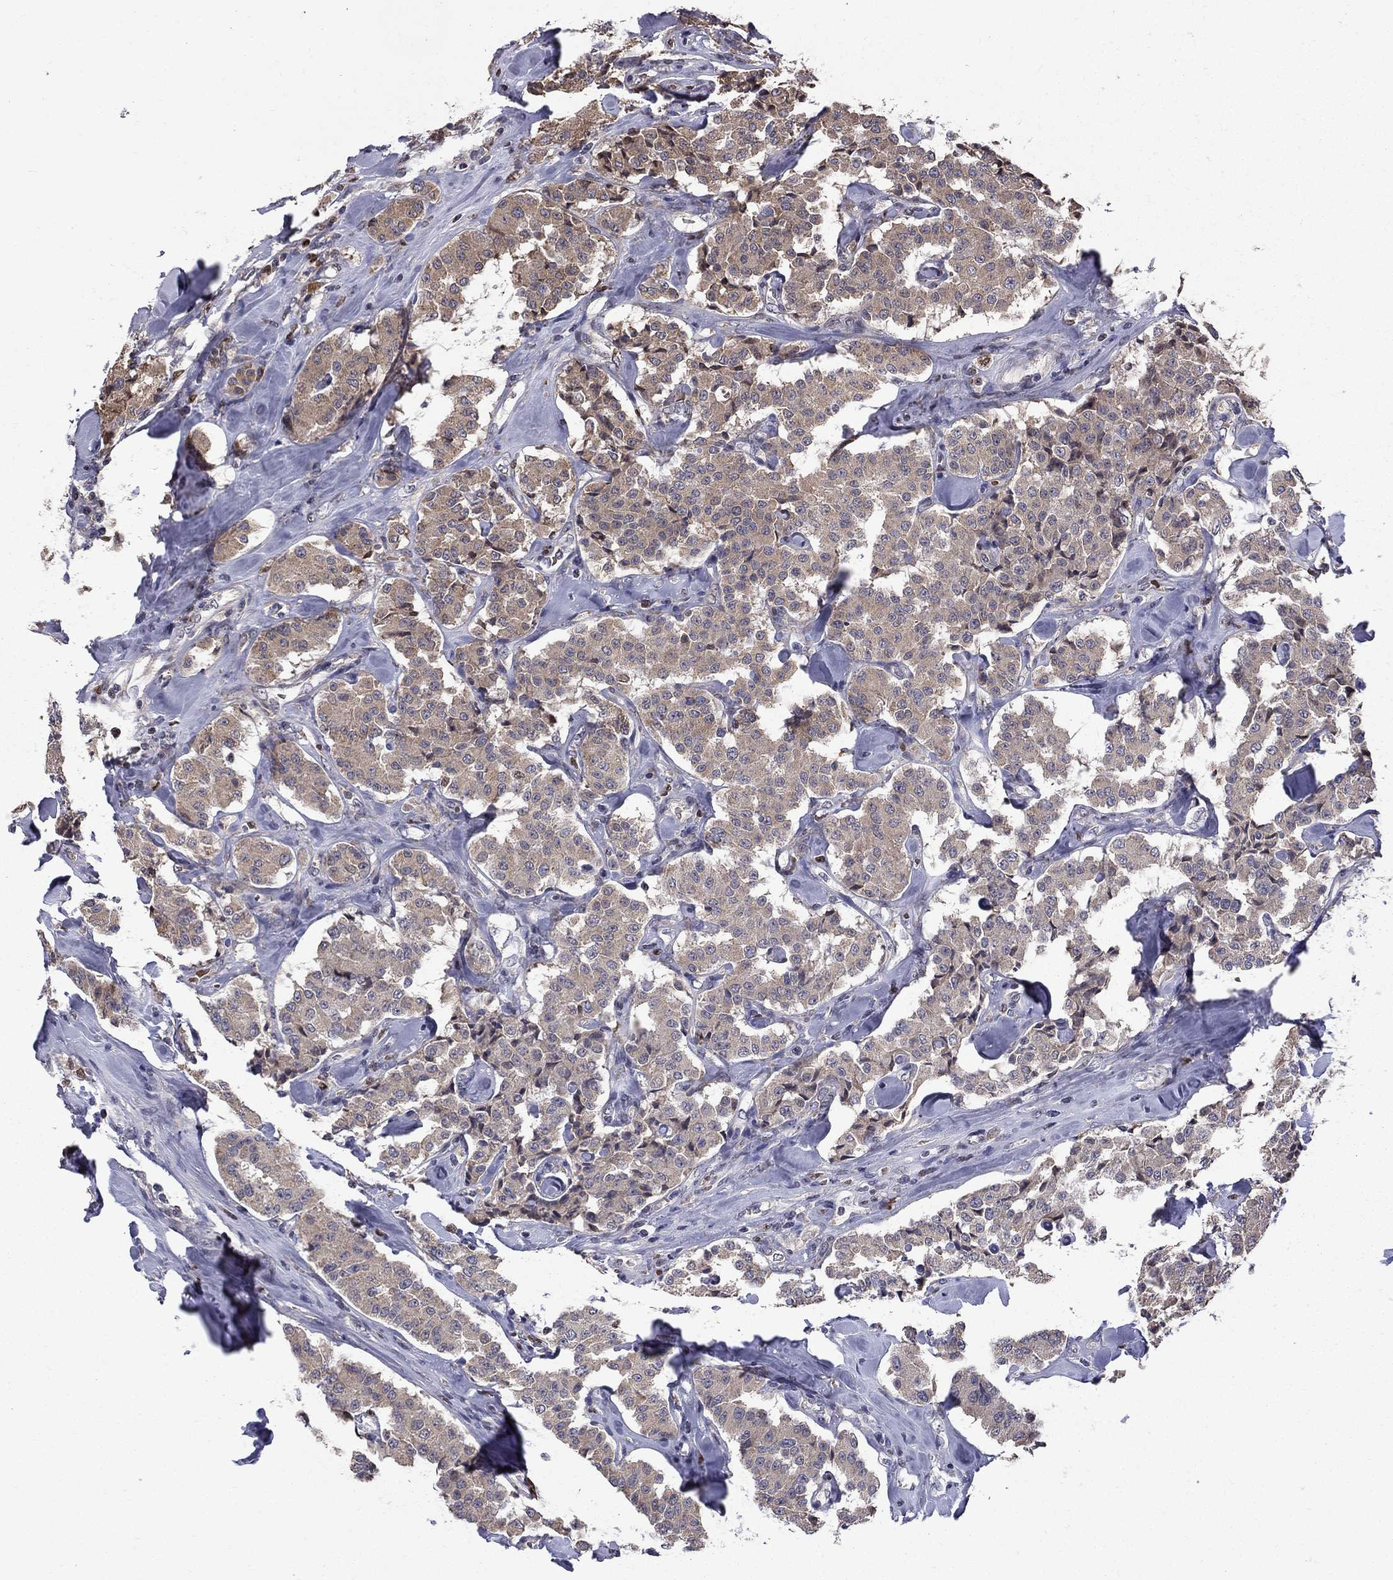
{"staining": {"intensity": "weak", "quantity": "<25%", "location": "cytoplasmic/membranous"}, "tissue": "carcinoid", "cell_type": "Tumor cells", "image_type": "cancer", "snomed": [{"axis": "morphology", "description": "Carcinoid, malignant, NOS"}, {"axis": "topography", "description": "Pancreas"}], "caption": "Tumor cells show no significant protein positivity in malignant carcinoid.", "gene": "HSPB2", "patient": {"sex": "male", "age": 41}}